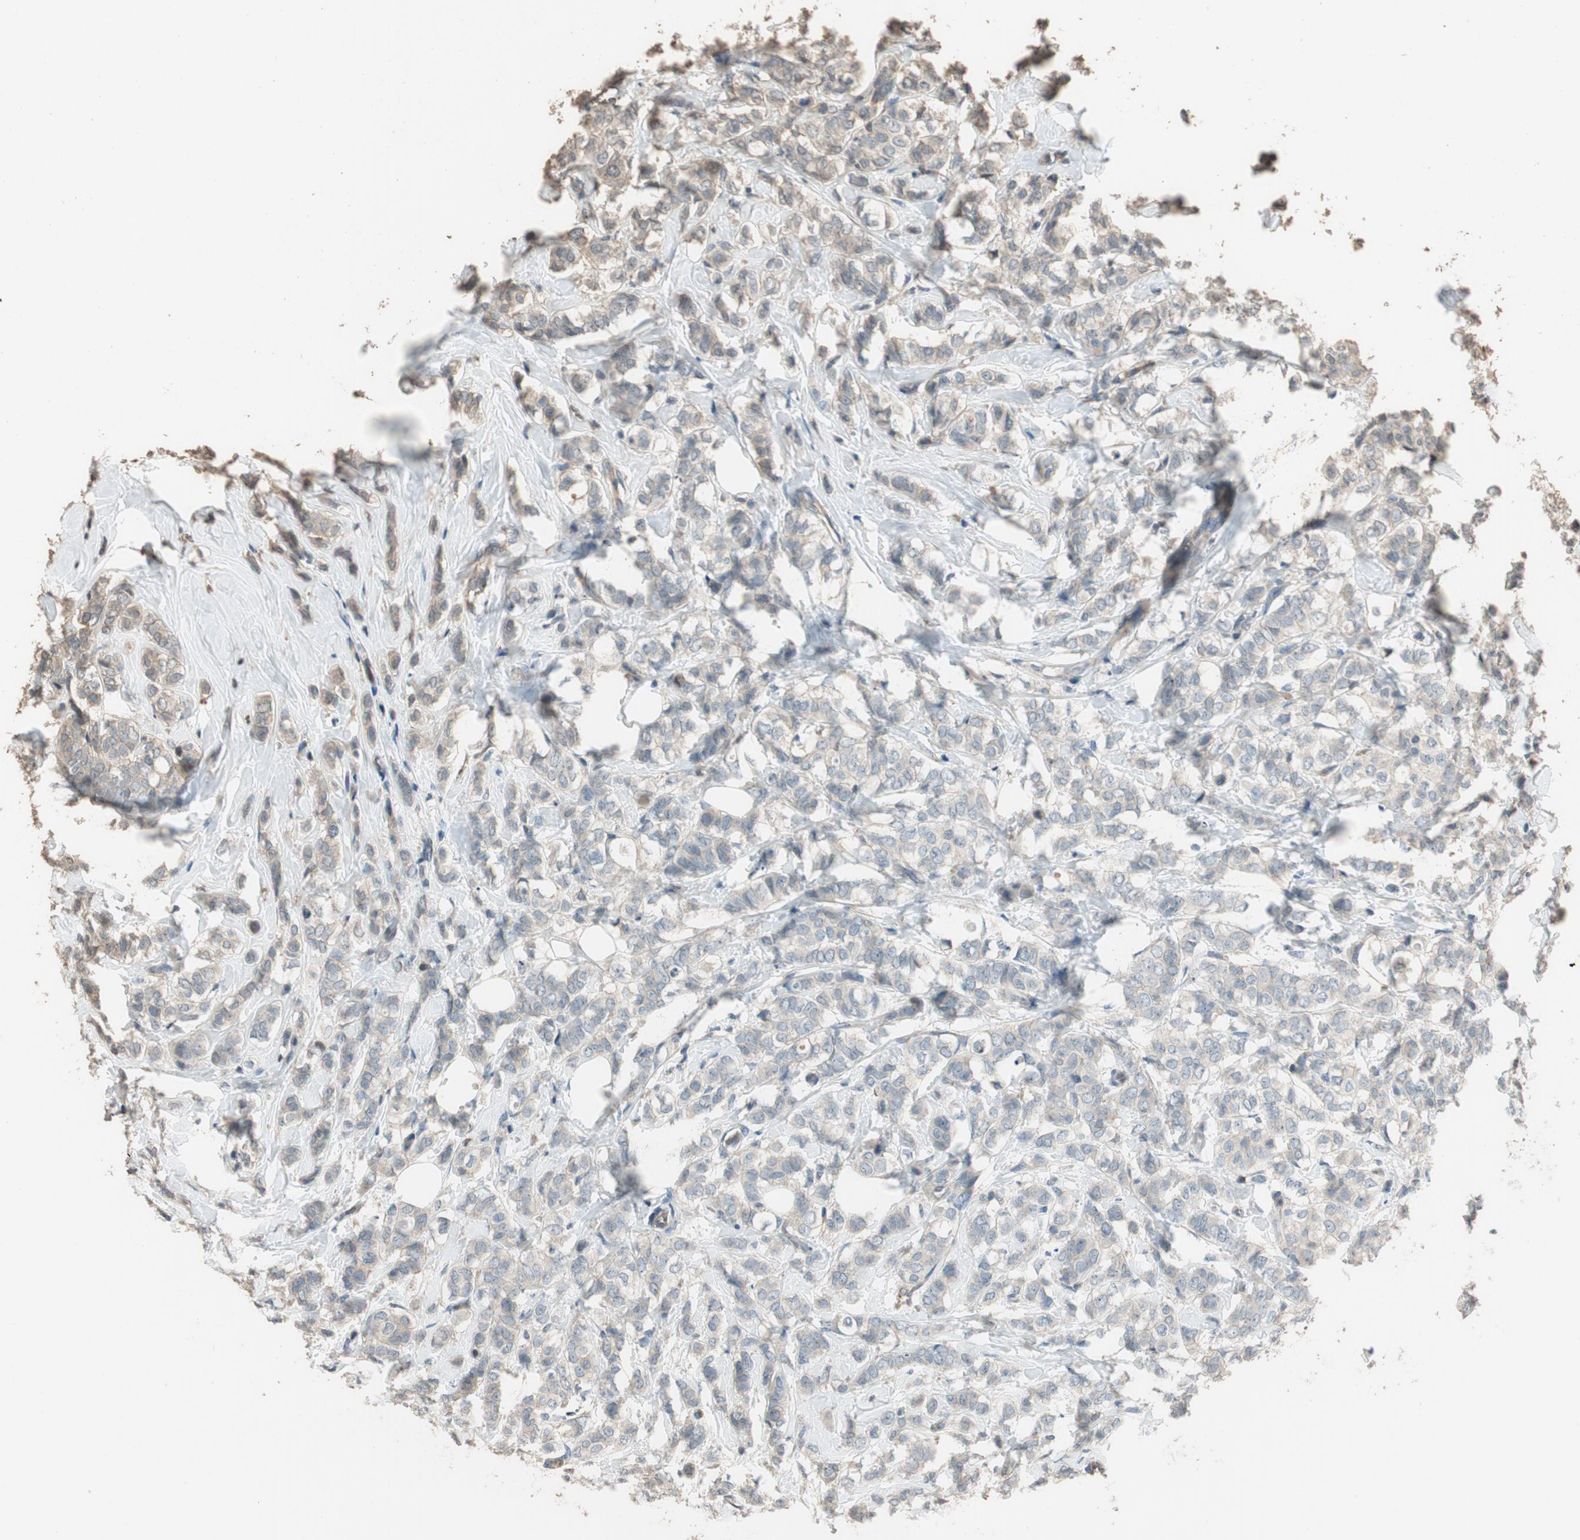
{"staining": {"intensity": "weak", "quantity": "25%-75%", "location": "cytoplasmic/membranous"}, "tissue": "breast cancer", "cell_type": "Tumor cells", "image_type": "cancer", "snomed": [{"axis": "morphology", "description": "Lobular carcinoma"}, {"axis": "topography", "description": "Breast"}], "caption": "IHC (DAB) staining of breast cancer displays weak cytoplasmic/membranous protein staining in approximately 25%-75% of tumor cells.", "gene": "MST1R", "patient": {"sex": "female", "age": 60}}